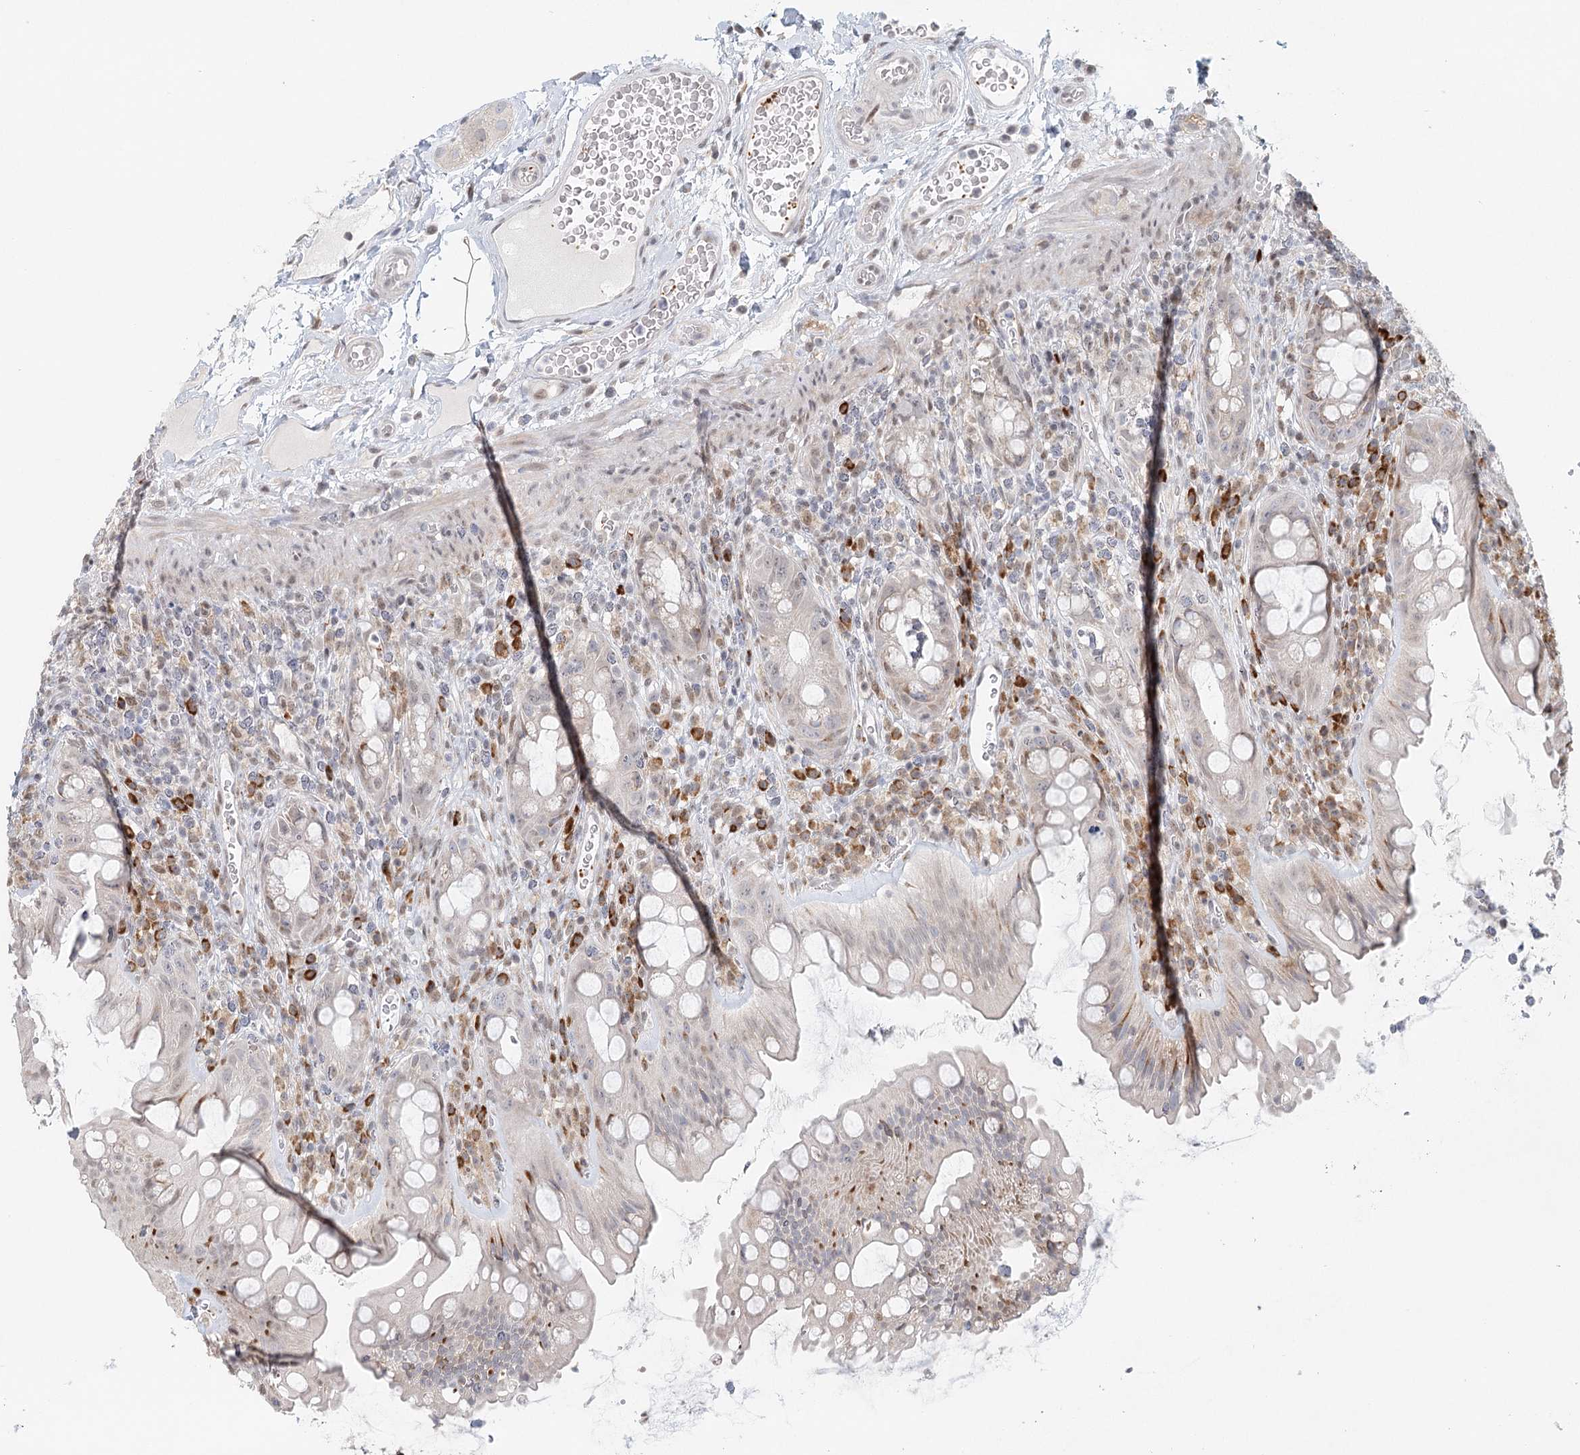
{"staining": {"intensity": "weak", "quantity": "<25%", "location": "cytoplasmic/membranous"}, "tissue": "rectum", "cell_type": "Glandular cells", "image_type": "normal", "snomed": [{"axis": "morphology", "description": "Normal tissue, NOS"}, {"axis": "topography", "description": "Rectum"}], "caption": "This is a photomicrograph of IHC staining of benign rectum, which shows no staining in glandular cells. (Brightfield microscopy of DAB (3,3'-diaminobenzidine) immunohistochemistry (IHC) at high magnification).", "gene": "BNIP5", "patient": {"sex": "female", "age": 57}}